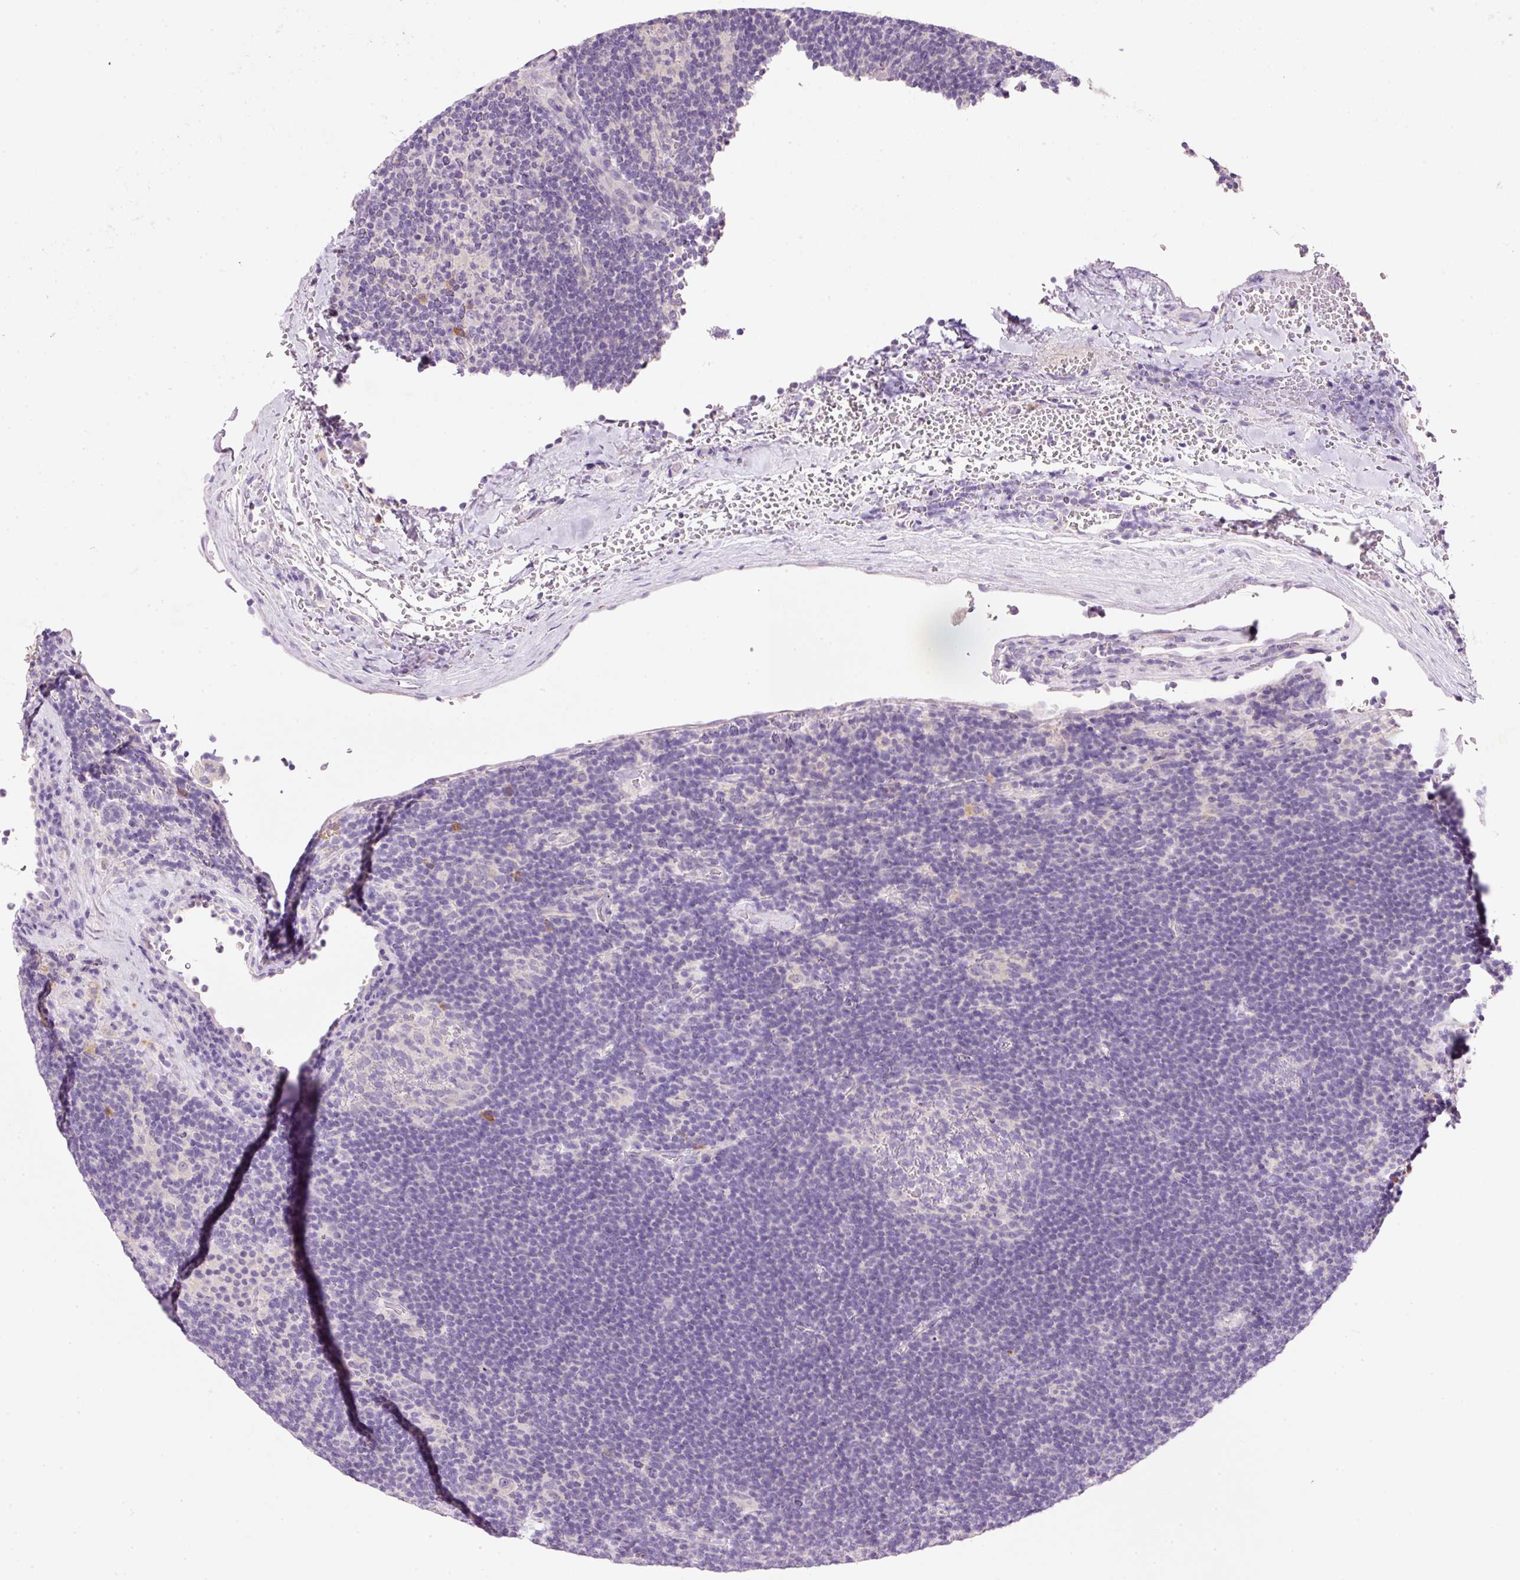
{"staining": {"intensity": "negative", "quantity": "none", "location": "none"}, "tissue": "lymphoma", "cell_type": "Tumor cells", "image_type": "cancer", "snomed": [{"axis": "morphology", "description": "Hodgkin's disease, NOS"}, {"axis": "topography", "description": "Lymph node"}], "caption": "Hodgkin's disease was stained to show a protein in brown. There is no significant expression in tumor cells. (Immunohistochemistry, brightfield microscopy, high magnification).", "gene": "TENT5C", "patient": {"sex": "female", "age": 57}}